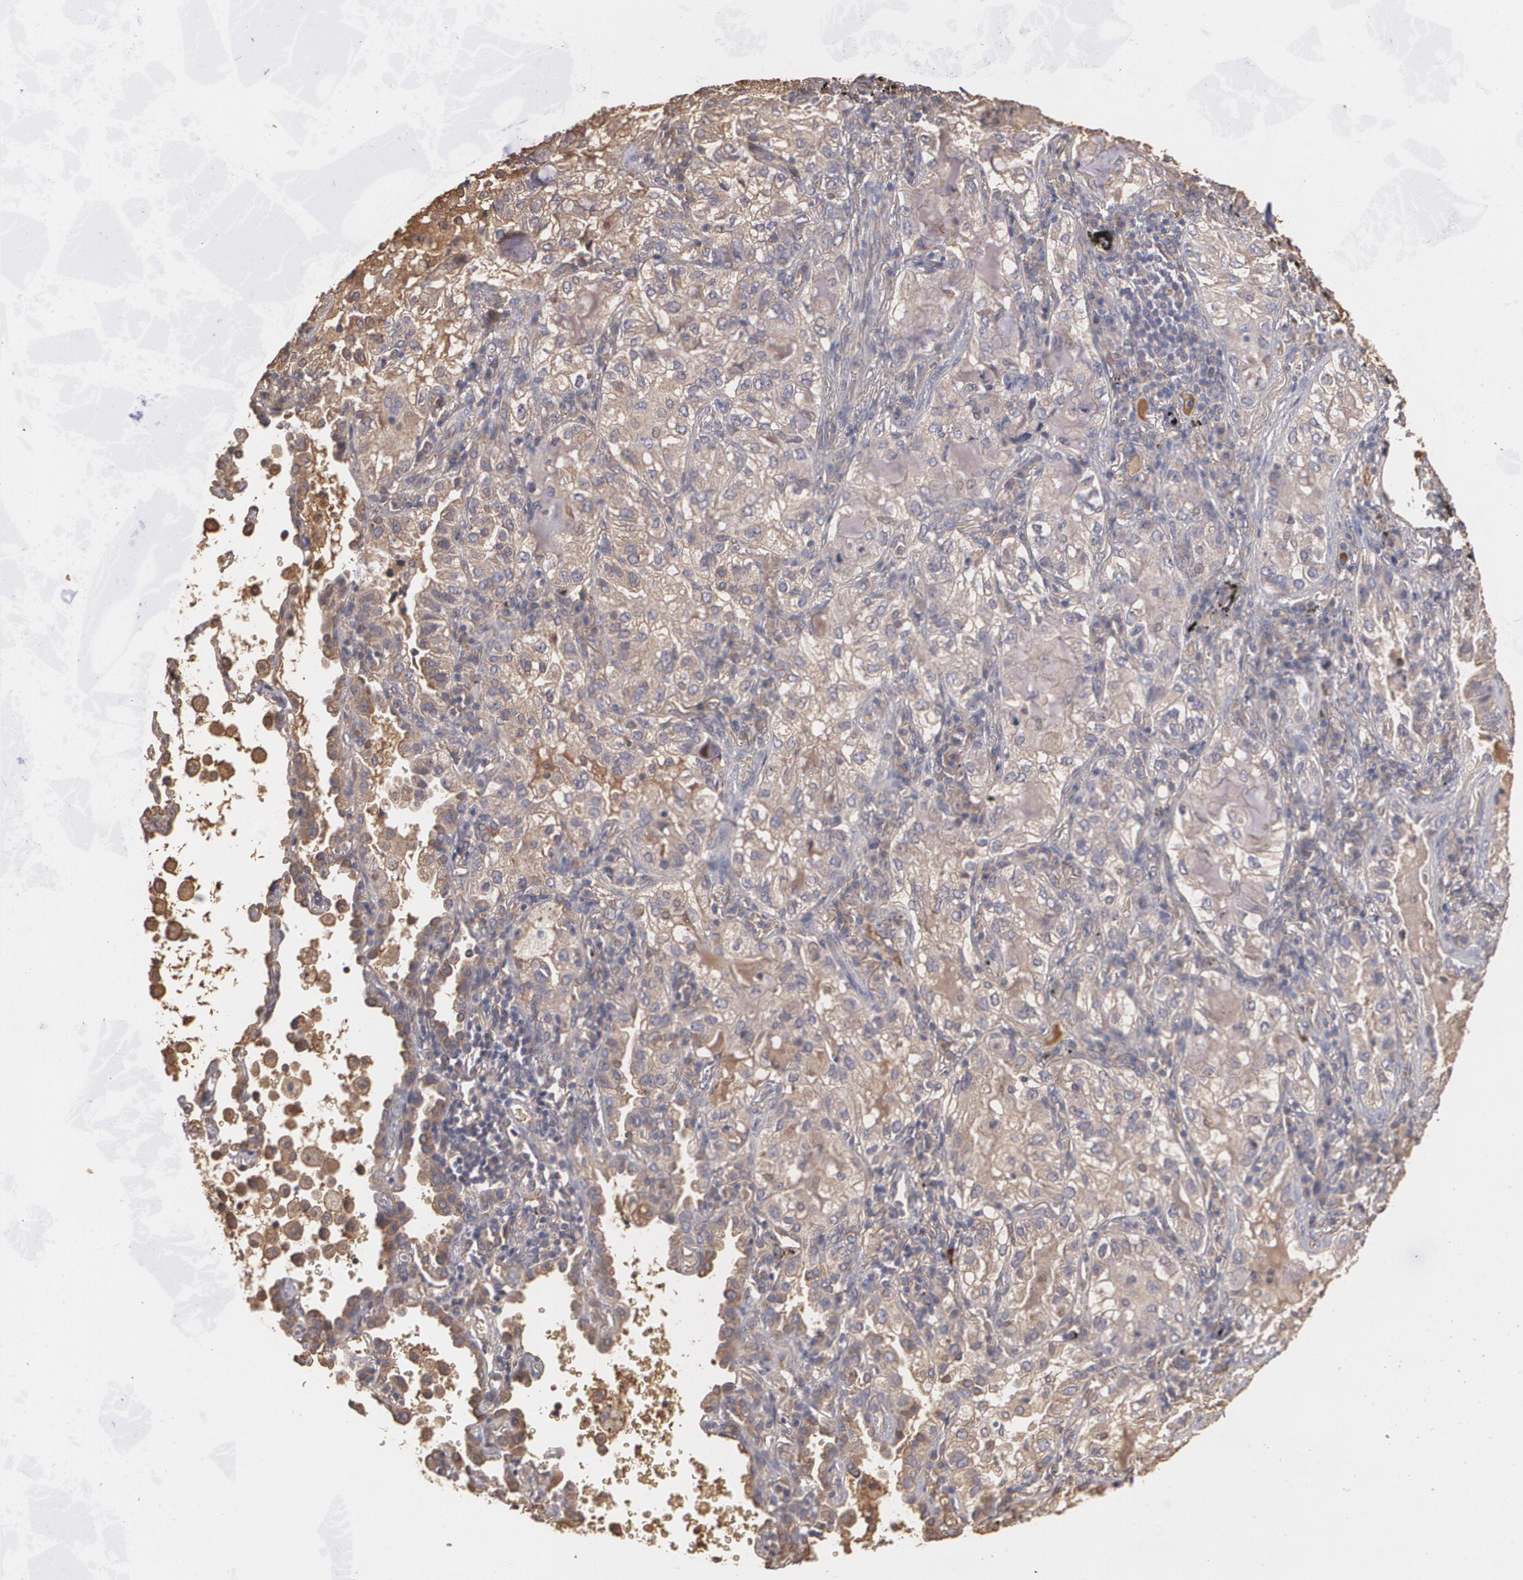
{"staining": {"intensity": "weak", "quantity": ">75%", "location": "cytoplasmic/membranous"}, "tissue": "lung cancer", "cell_type": "Tumor cells", "image_type": "cancer", "snomed": [{"axis": "morphology", "description": "Adenocarcinoma, NOS"}, {"axis": "topography", "description": "Lung"}], "caption": "Immunohistochemistry (IHC) staining of adenocarcinoma (lung), which displays low levels of weak cytoplasmic/membranous expression in approximately >75% of tumor cells indicating weak cytoplasmic/membranous protein staining. The staining was performed using DAB (3,3'-diaminobenzidine) (brown) for protein detection and nuclei were counterstained in hematoxylin (blue).", "gene": "PON1", "patient": {"sex": "female", "age": 50}}